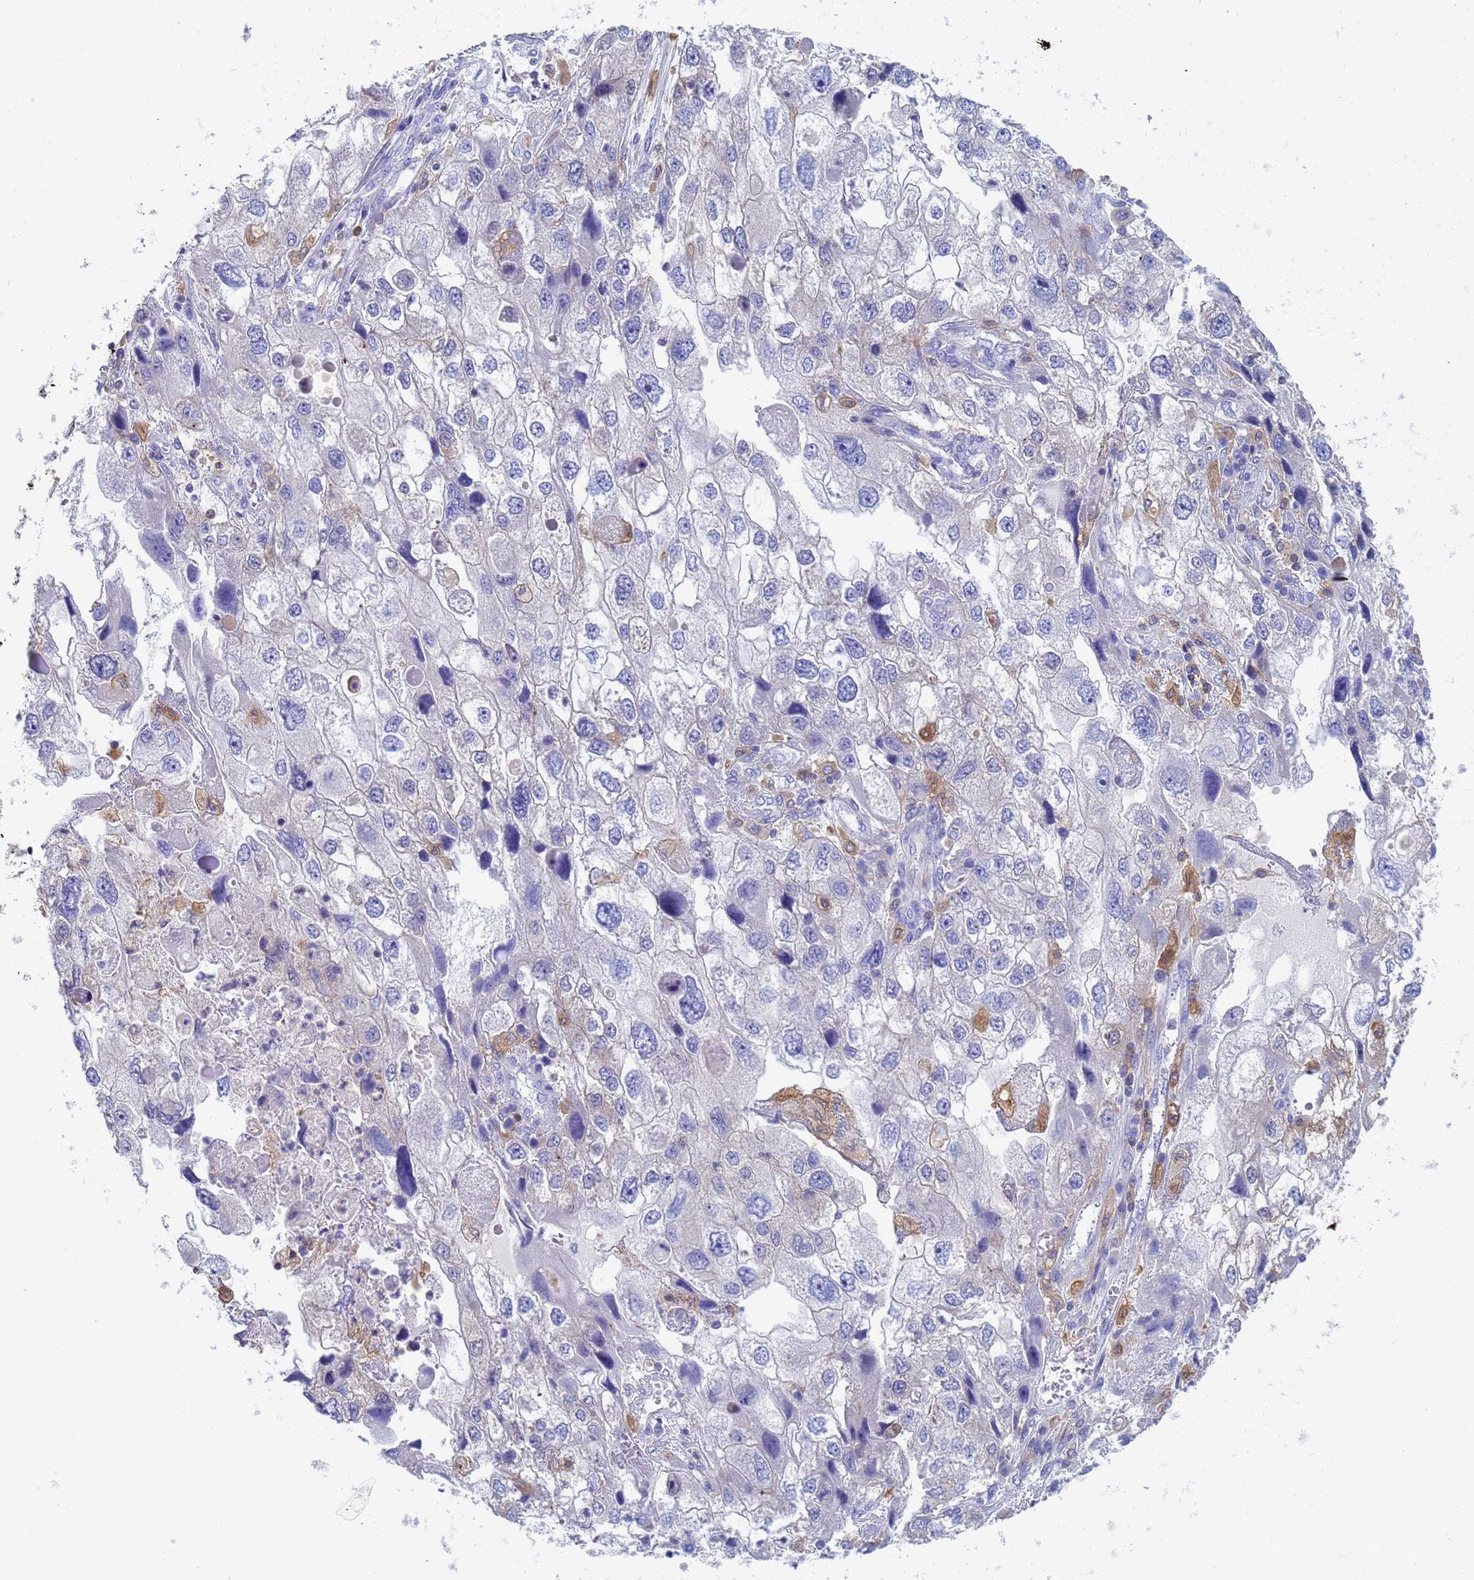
{"staining": {"intensity": "negative", "quantity": "none", "location": "none"}, "tissue": "endometrial cancer", "cell_type": "Tumor cells", "image_type": "cancer", "snomed": [{"axis": "morphology", "description": "Adenocarcinoma, NOS"}, {"axis": "topography", "description": "Endometrium"}], "caption": "Tumor cells show no significant protein expression in endometrial adenocarcinoma.", "gene": "GCHFR", "patient": {"sex": "female", "age": 49}}